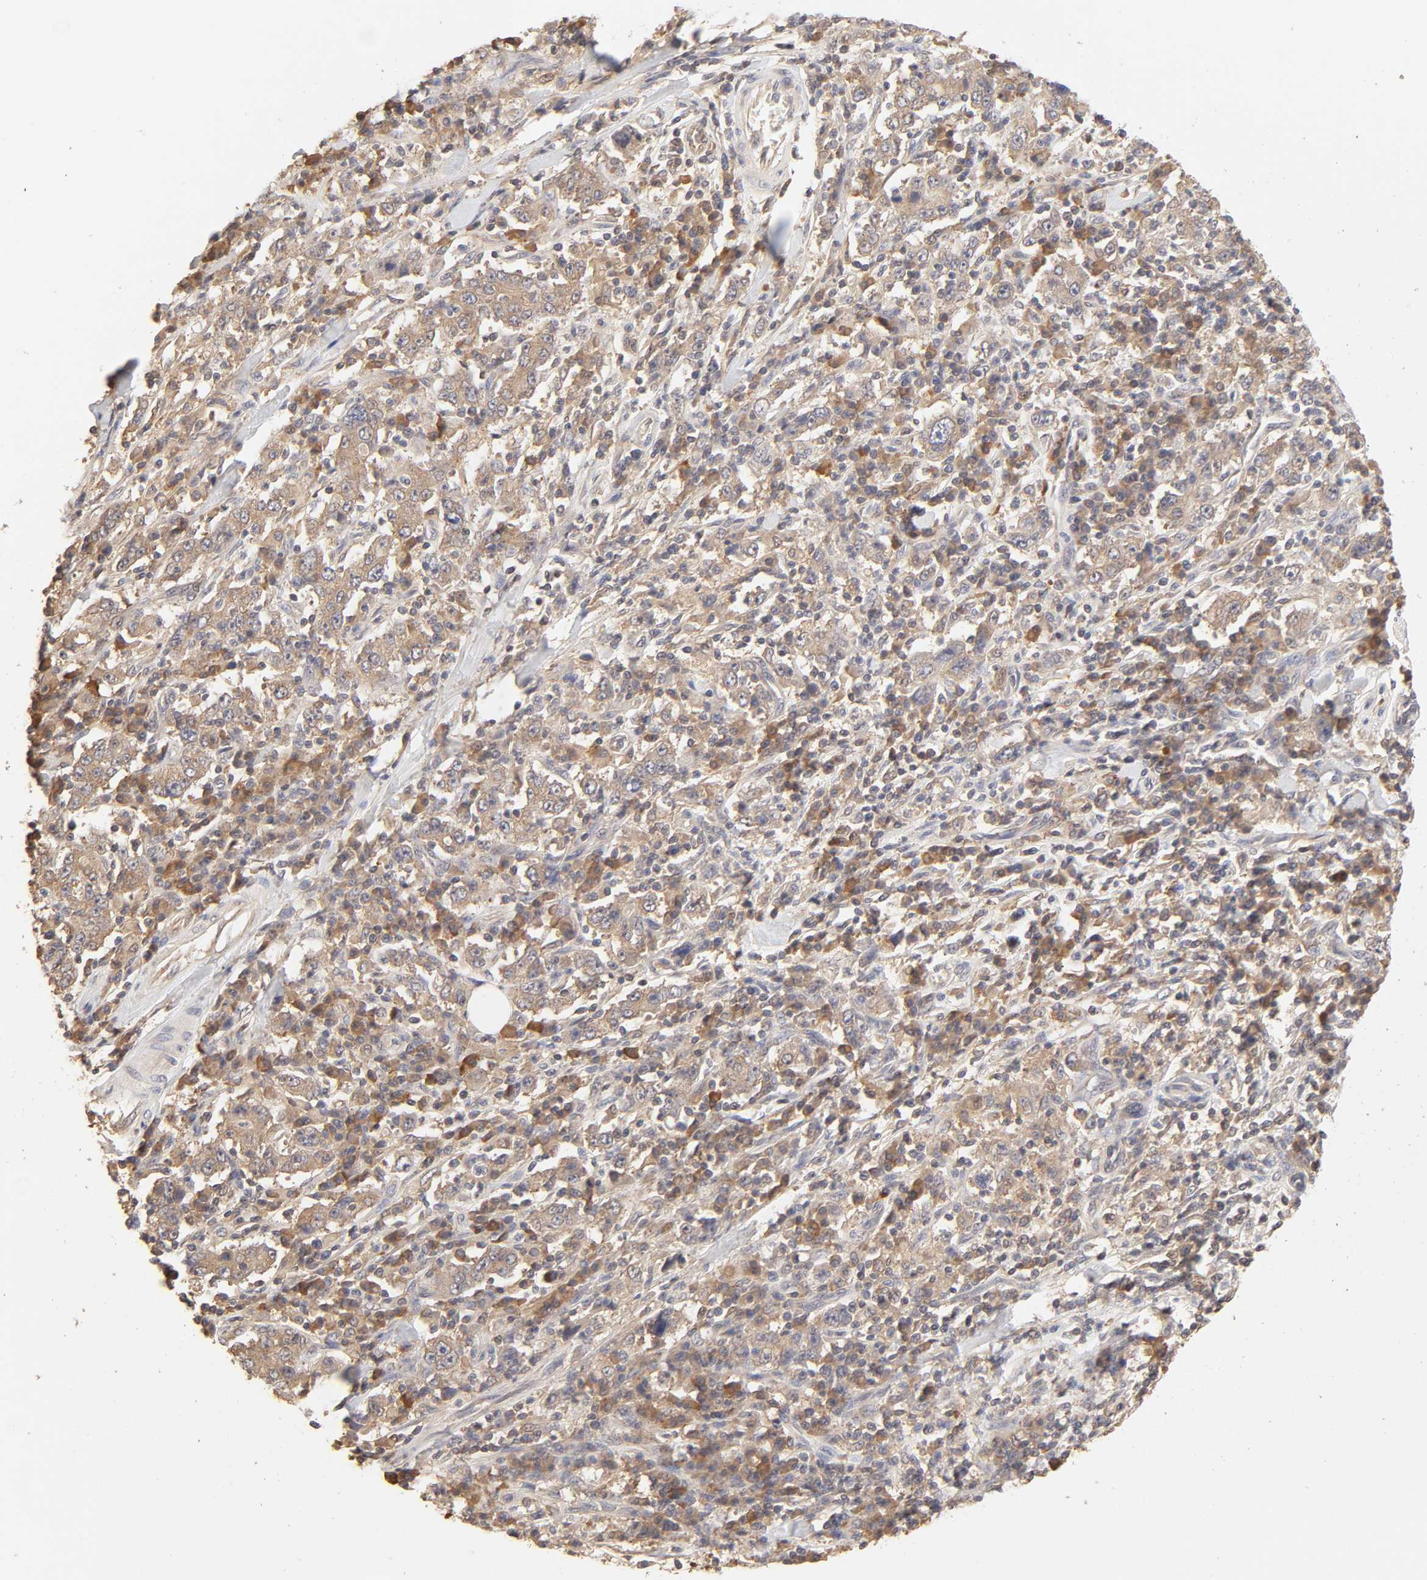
{"staining": {"intensity": "weak", "quantity": ">75%", "location": "cytoplasmic/membranous"}, "tissue": "stomach cancer", "cell_type": "Tumor cells", "image_type": "cancer", "snomed": [{"axis": "morphology", "description": "Normal tissue, NOS"}, {"axis": "morphology", "description": "Adenocarcinoma, NOS"}, {"axis": "topography", "description": "Stomach, upper"}, {"axis": "topography", "description": "Stomach"}], "caption": "Brown immunohistochemical staining in human stomach cancer (adenocarcinoma) exhibits weak cytoplasmic/membranous positivity in about >75% of tumor cells.", "gene": "AP1G2", "patient": {"sex": "male", "age": 59}}